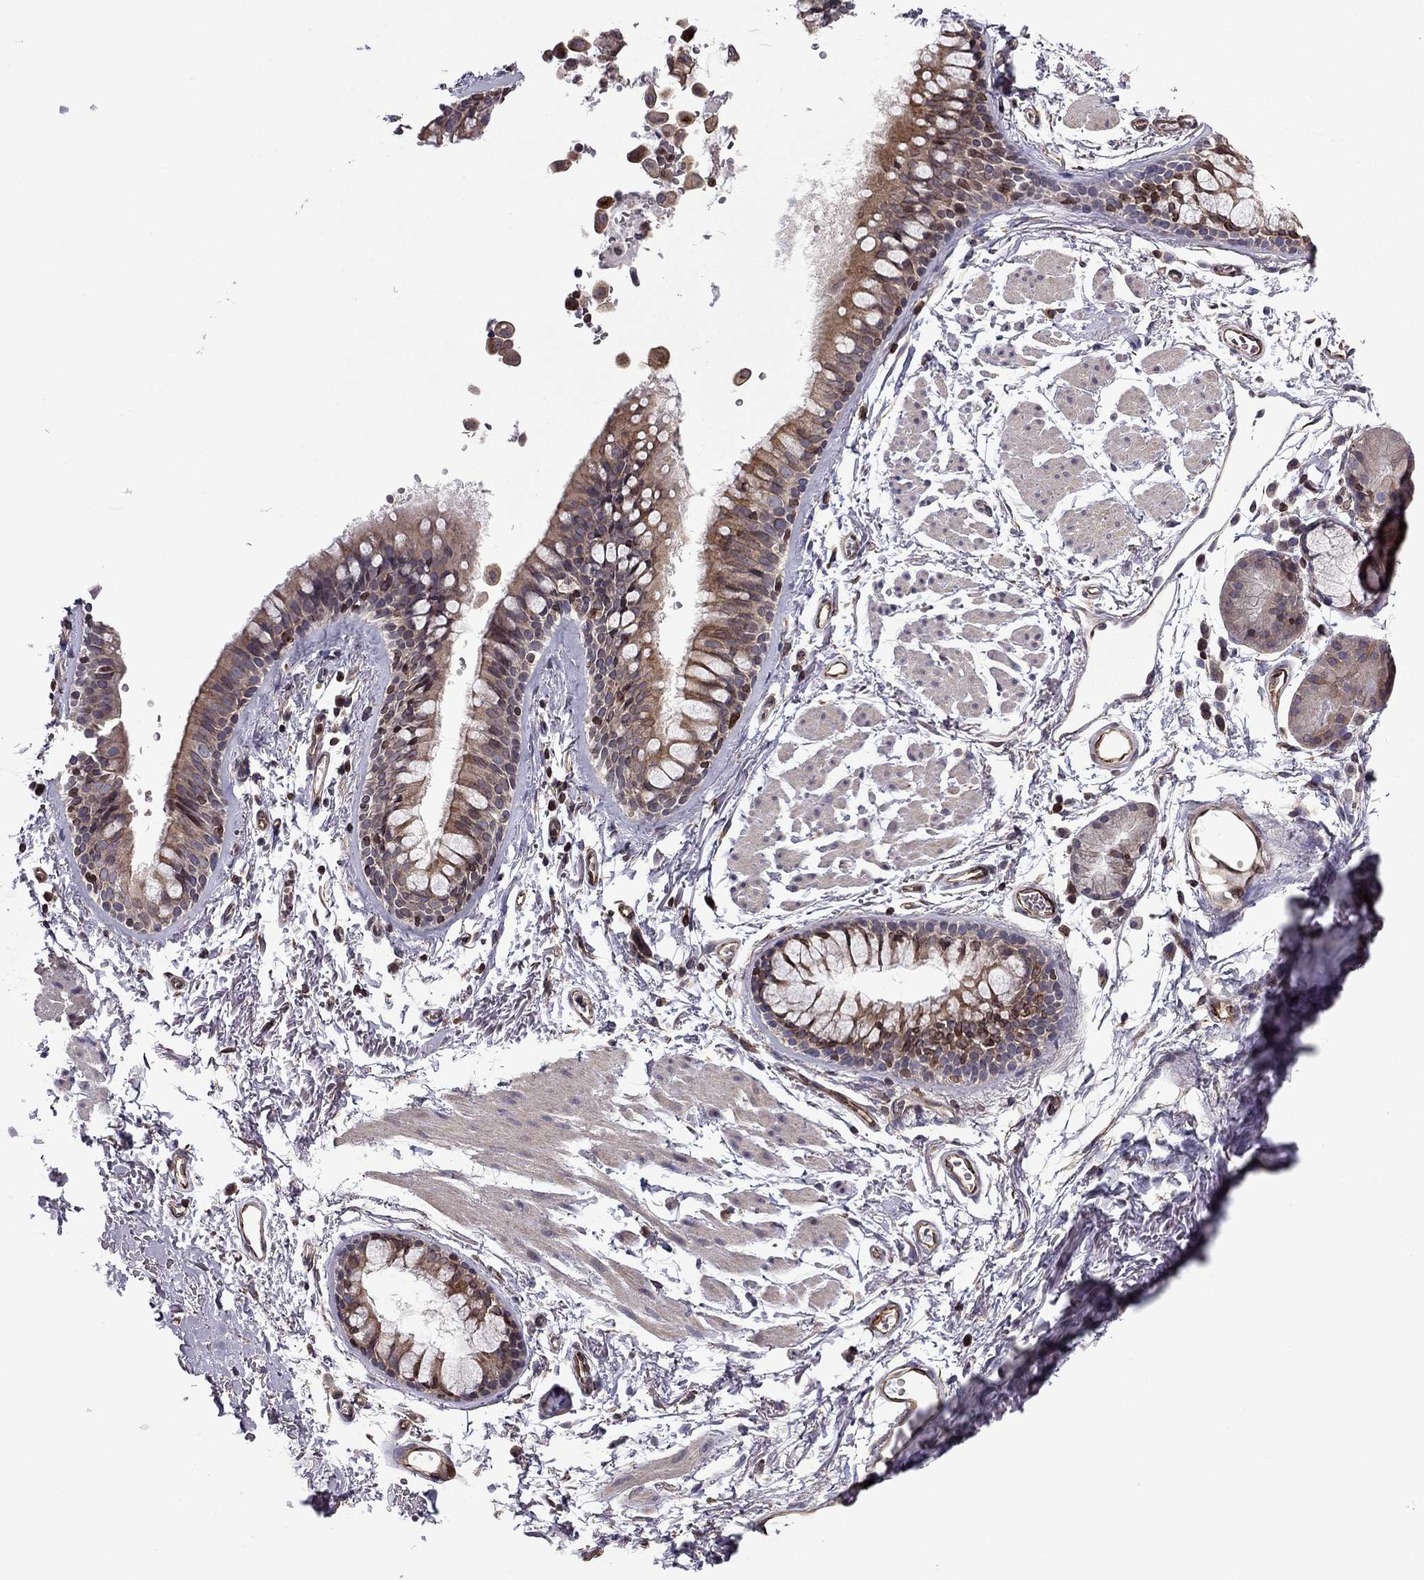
{"staining": {"intensity": "moderate", "quantity": "25%-75%", "location": "nuclear"}, "tissue": "soft tissue", "cell_type": "Fibroblasts", "image_type": "normal", "snomed": [{"axis": "morphology", "description": "Normal tissue, NOS"}, {"axis": "topography", "description": "Cartilage tissue"}, {"axis": "topography", "description": "Bronchus"}], "caption": "Fibroblasts show moderate nuclear positivity in approximately 25%-75% of cells in benign soft tissue. (DAB (3,3'-diaminobenzidine) IHC with brightfield microscopy, high magnification).", "gene": "CDC42BPA", "patient": {"sex": "female", "age": 79}}